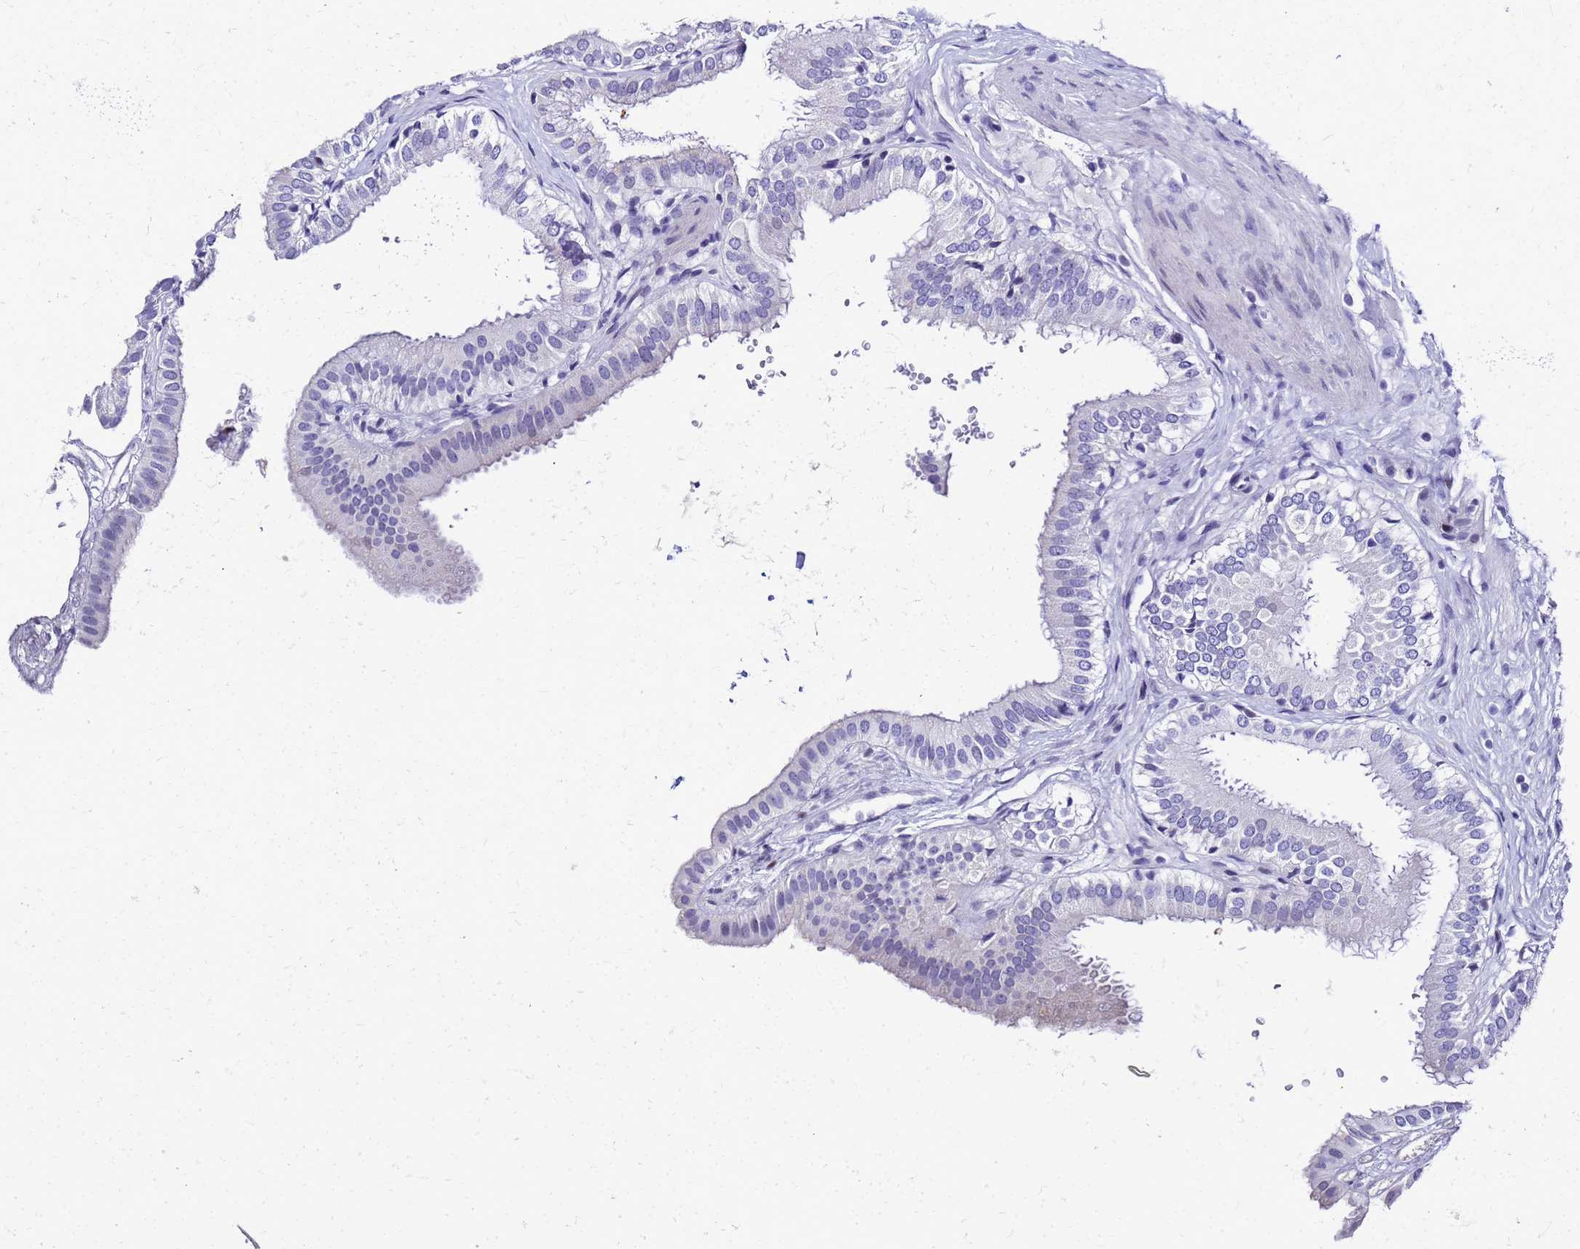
{"staining": {"intensity": "negative", "quantity": "none", "location": "none"}, "tissue": "gallbladder", "cell_type": "Glandular cells", "image_type": "normal", "snomed": [{"axis": "morphology", "description": "Normal tissue, NOS"}, {"axis": "topography", "description": "Gallbladder"}], "caption": "Gallbladder was stained to show a protein in brown. There is no significant expression in glandular cells.", "gene": "SMIM21", "patient": {"sex": "female", "age": 61}}